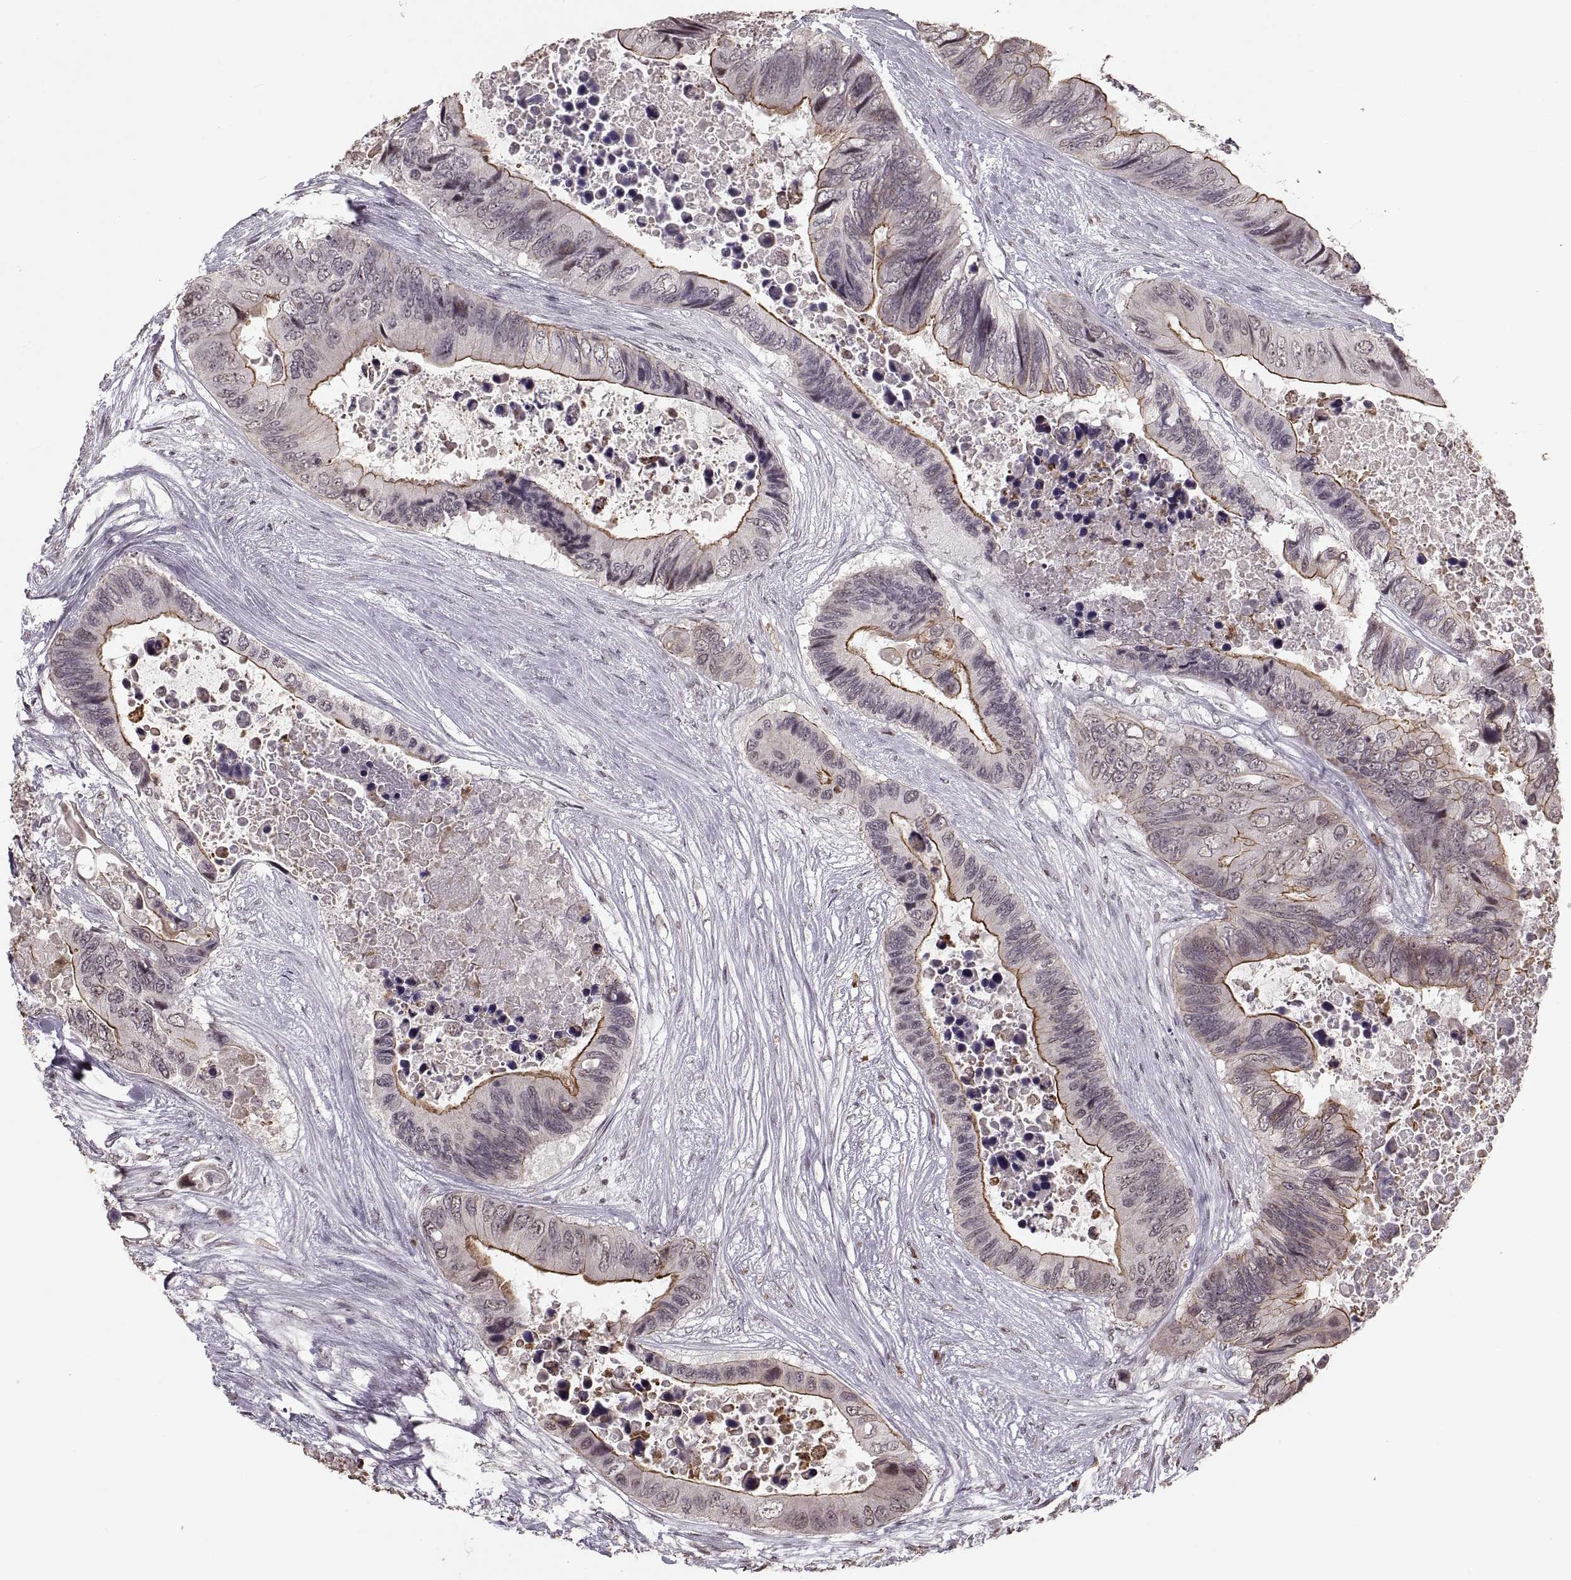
{"staining": {"intensity": "moderate", "quantity": "<25%", "location": "cytoplasmic/membranous"}, "tissue": "colorectal cancer", "cell_type": "Tumor cells", "image_type": "cancer", "snomed": [{"axis": "morphology", "description": "Adenocarcinoma, NOS"}, {"axis": "topography", "description": "Rectum"}], "caption": "Adenocarcinoma (colorectal) stained with a protein marker demonstrates moderate staining in tumor cells.", "gene": "PALS1", "patient": {"sex": "male", "age": 63}}